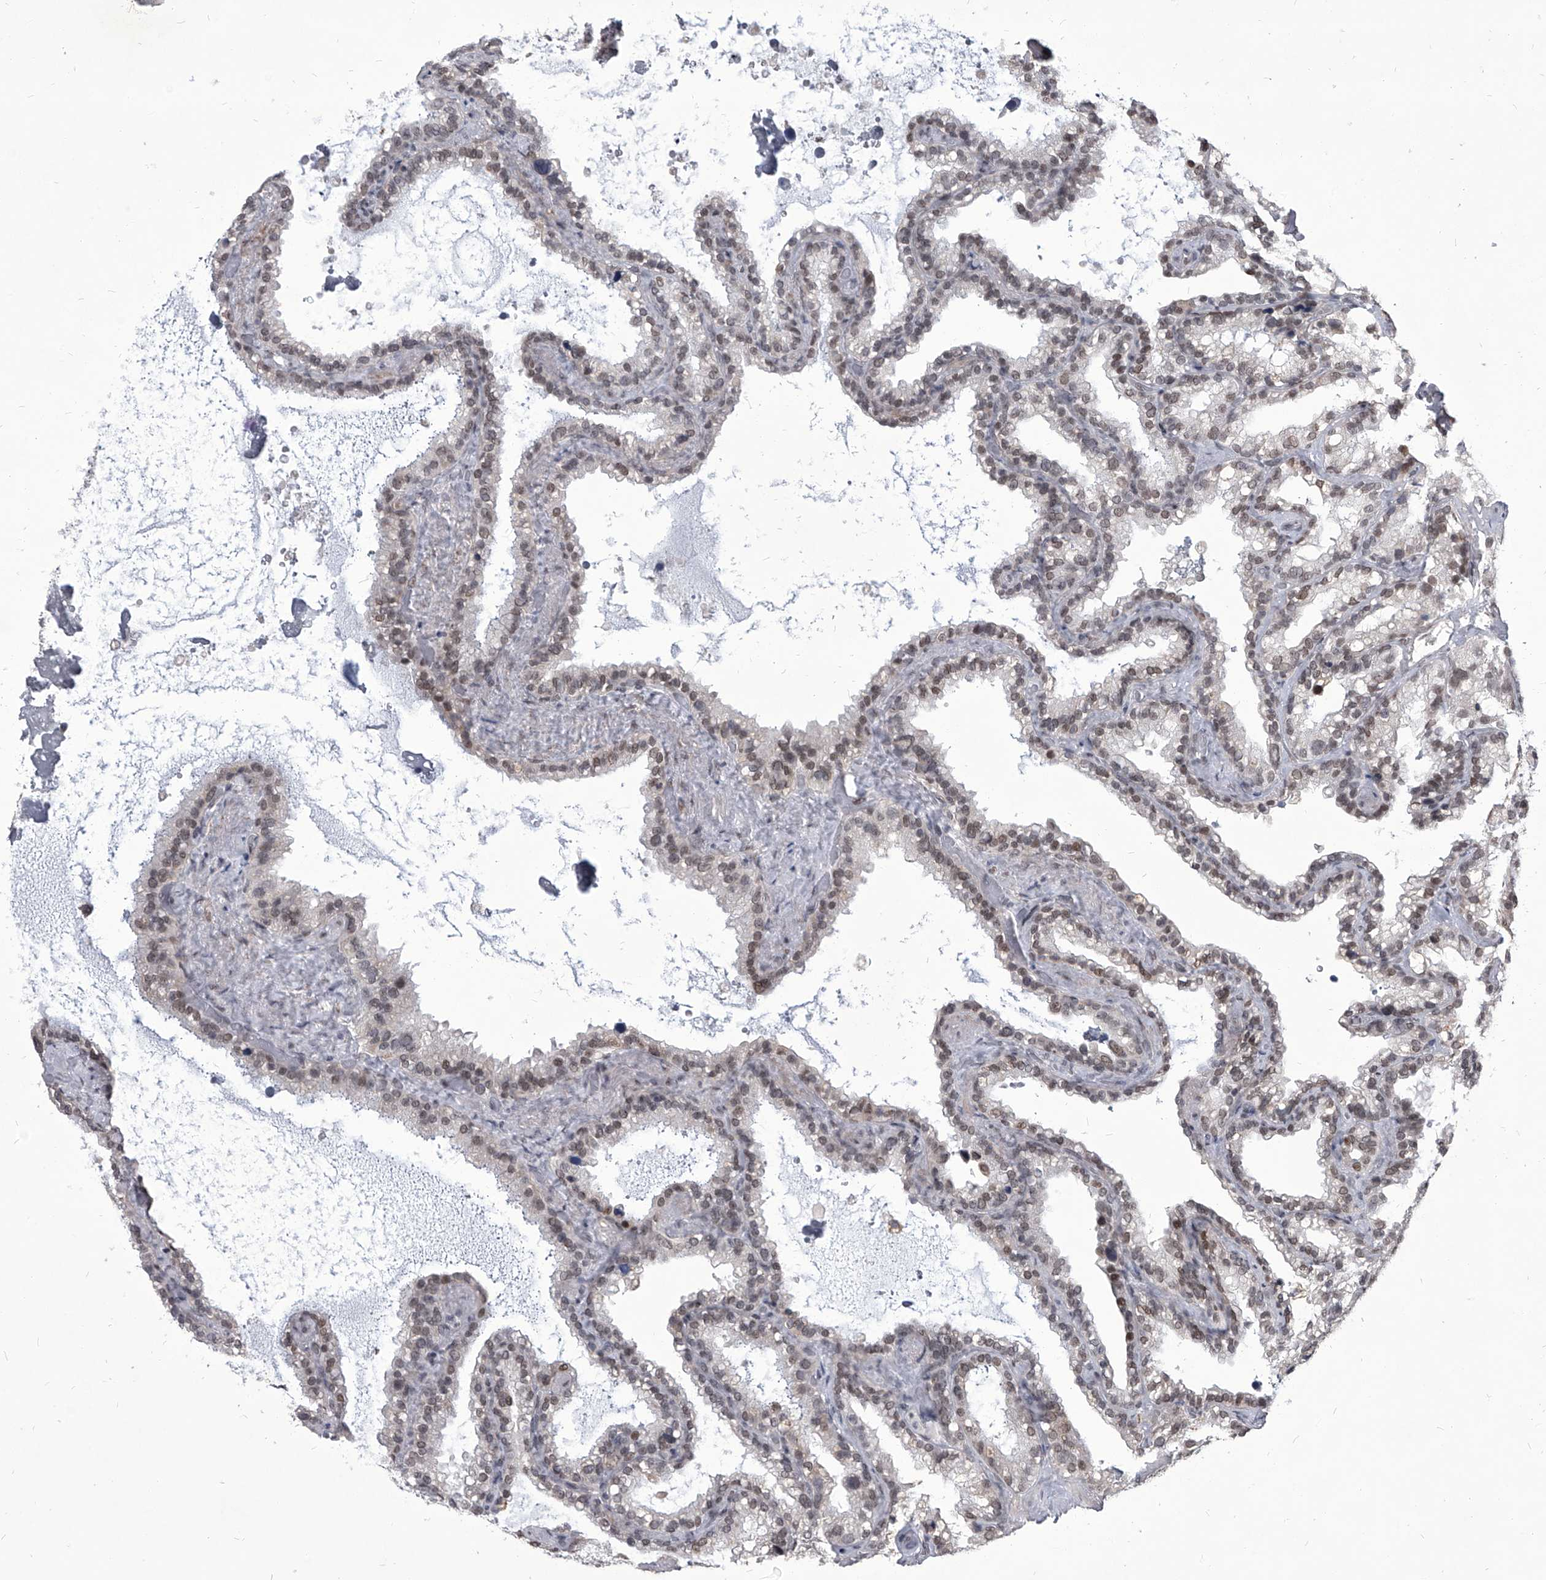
{"staining": {"intensity": "weak", "quantity": "25%-75%", "location": "nuclear"}, "tissue": "seminal vesicle", "cell_type": "Glandular cells", "image_type": "normal", "snomed": [{"axis": "morphology", "description": "Normal tissue, NOS"}, {"axis": "topography", "description": "Prostate"}, {"axis": "topography", "description": "Seminal veicle"}], "caption": "The image reveals immunohistochemical staining of benign seminal vesicle. There is weak nuclear positivity is present in approximately 25%-75% of glandular cells. The protein is stained brown, and the nuclei are stained in blue (DAB (3,3'-diaminobenzidine) IHC with brightfield microscopy, high magnification).", "gene": "PPIL4", "patient": {"sex": "male", "age": 68}}